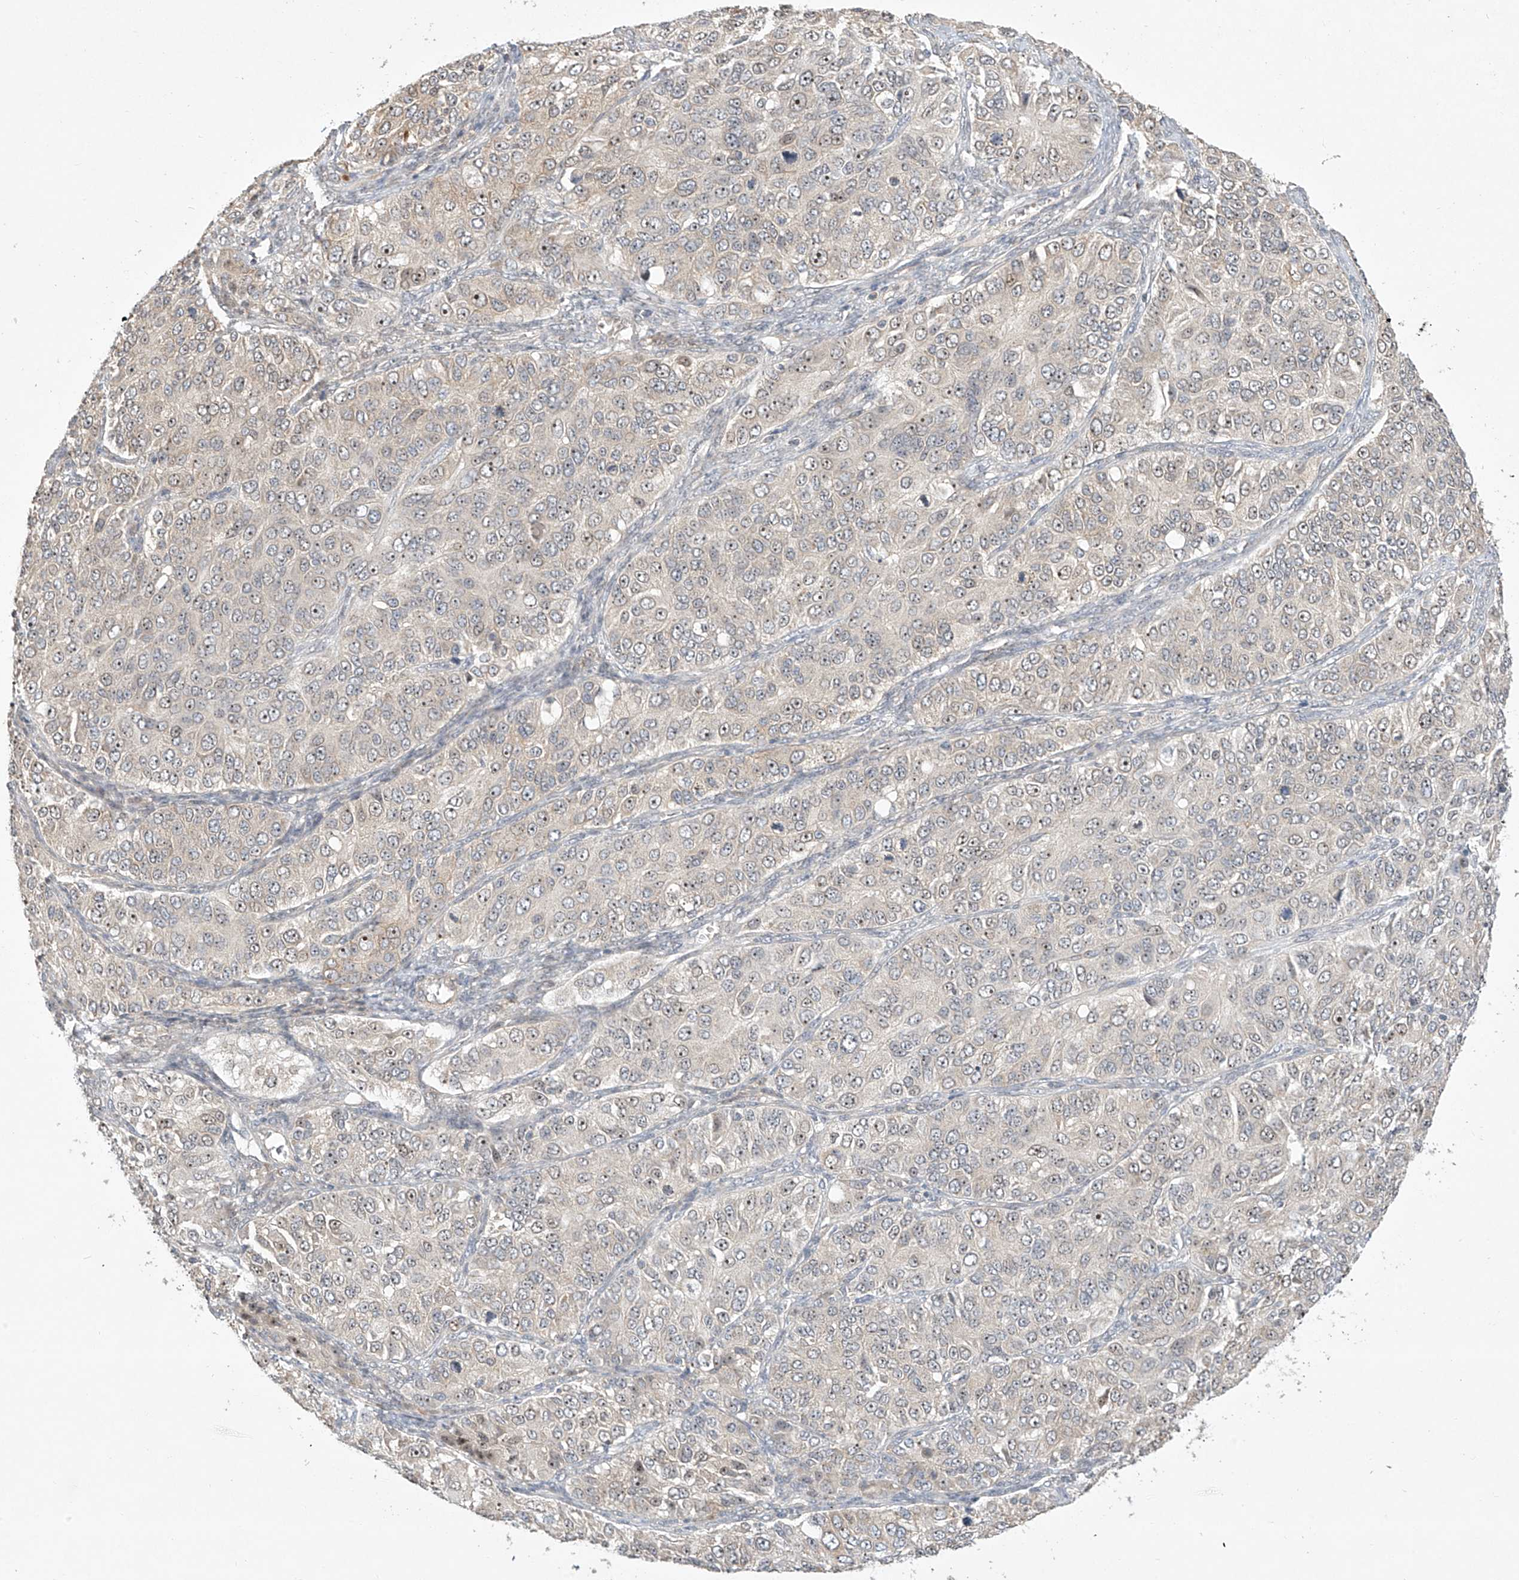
{"staining": {"intensity": "weak", "quantity": "<25%", "location": "nuclear"}, "tissue": "ovarian cancer", "cell_type": "Tumor cells", "image_type": "cancer", "snomed": [{"axis": "morphology", "description": "Carcinoma, endometroid"}, {"axis": "topography", "description": "Ovary"}], "caption": "This is an immunohistochemistry image of ovarian cancer. There is no positivity in tumor cells.", "gene": "TASP1", "patient": {"sex": "female", "age": 51}}